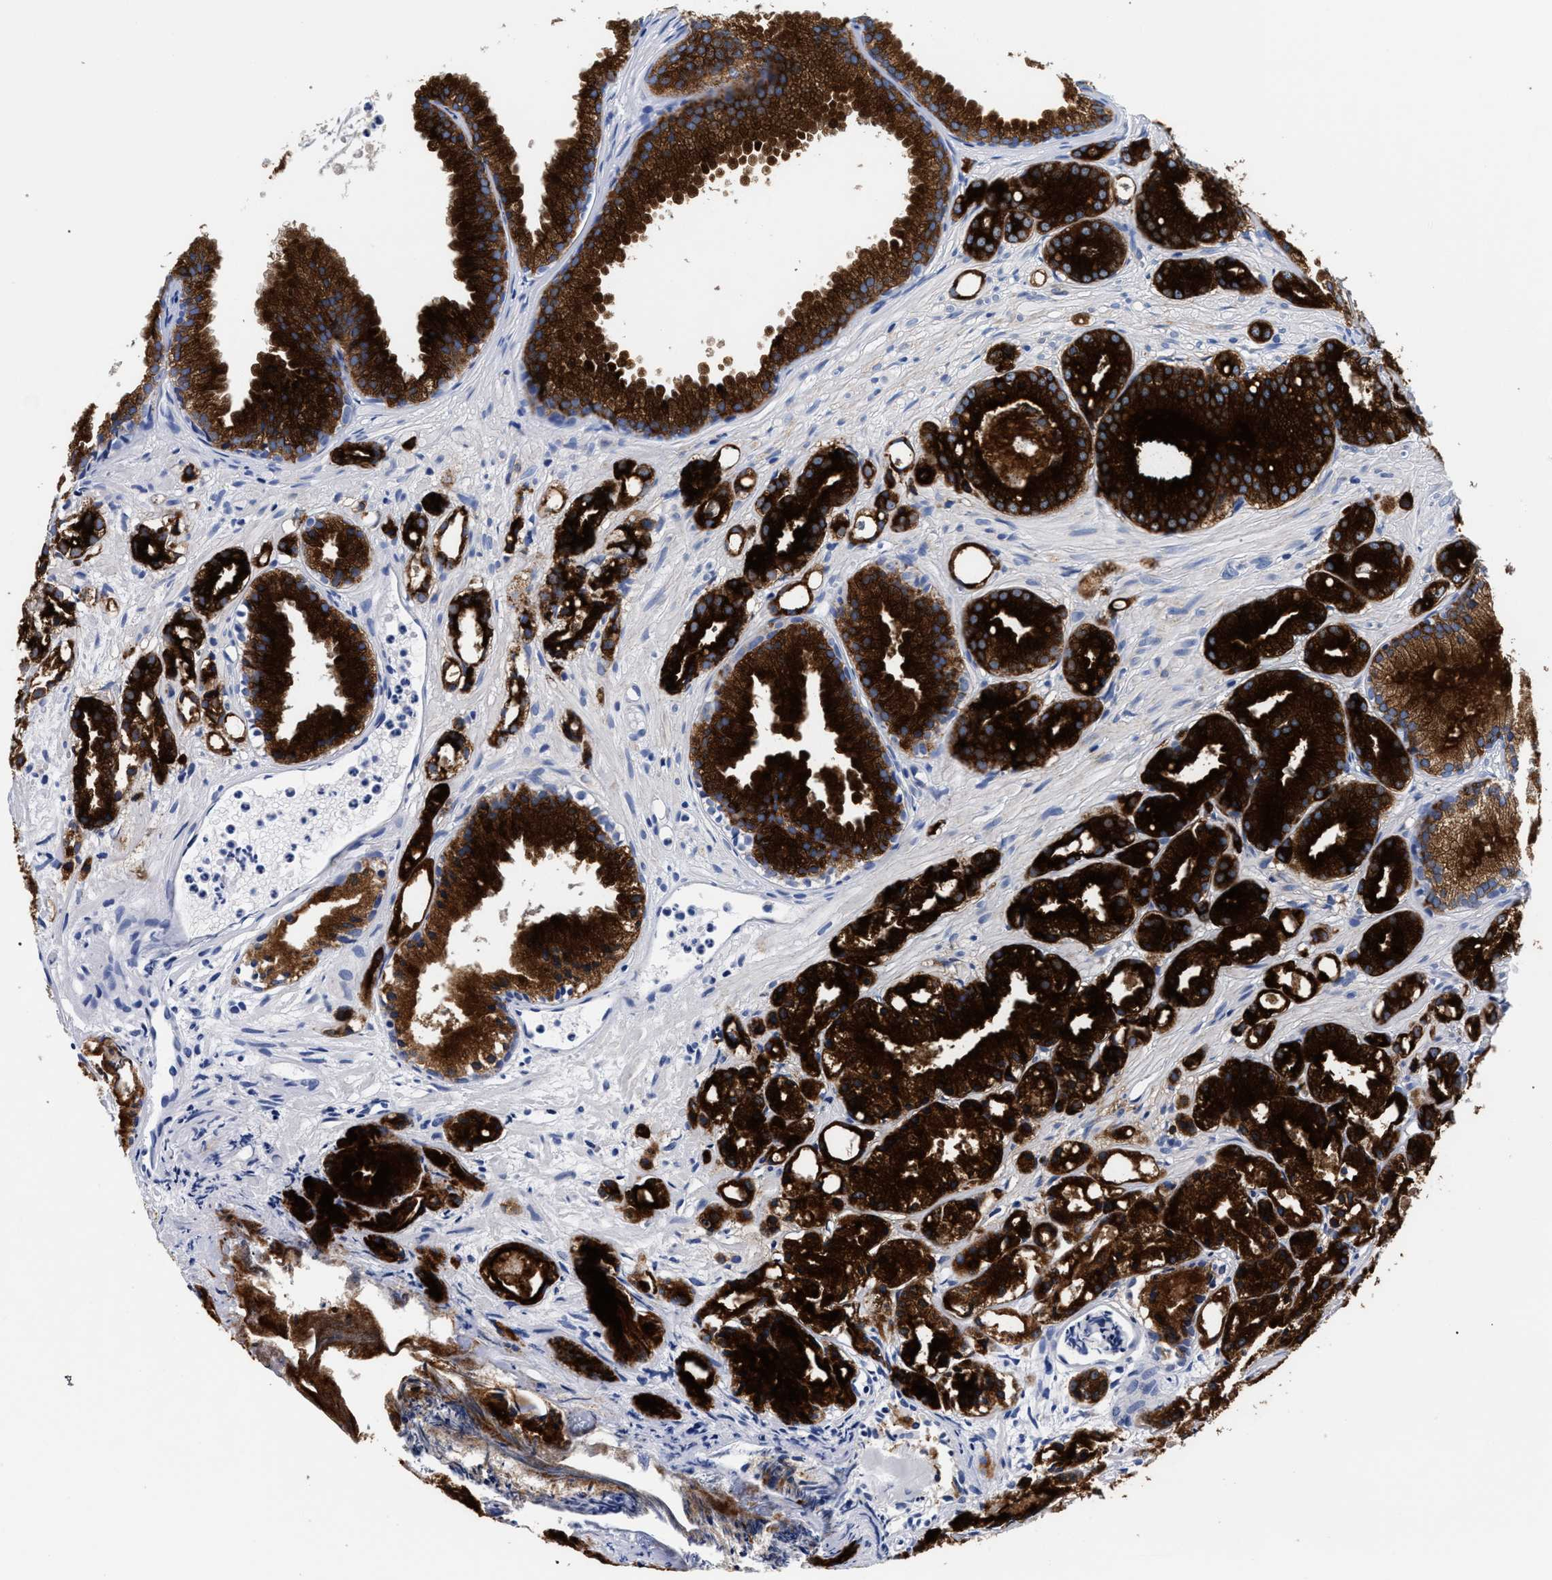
{"staining": {"intensity": "strong", "quantity": ">75%", "location": "cytoplasmic/membranous"}, "tissue": "prostate cancer", "cell_type": "Tumor cells", "image_type": "cancer", "snomed": [{"axis": "morphology", "description": "Adenocarcinoma, Low grade"}, {"axis": "topography", "description": "Prostate"}], "caption": "Protein analysis of prostate cancer (adenocarcinoma (low-grade)) tissue exhibits strong cytoplasmic/membranous staining in about >75% of tumor cells. The staining is performed using DAB (3,3'-diaminobenzidine) brown chromogen to label protein expression. The nuclei are counter-stained blue using hematoxylin.", "gene": "RAB3B", "patient": {"sex": "male", "age": 72}}